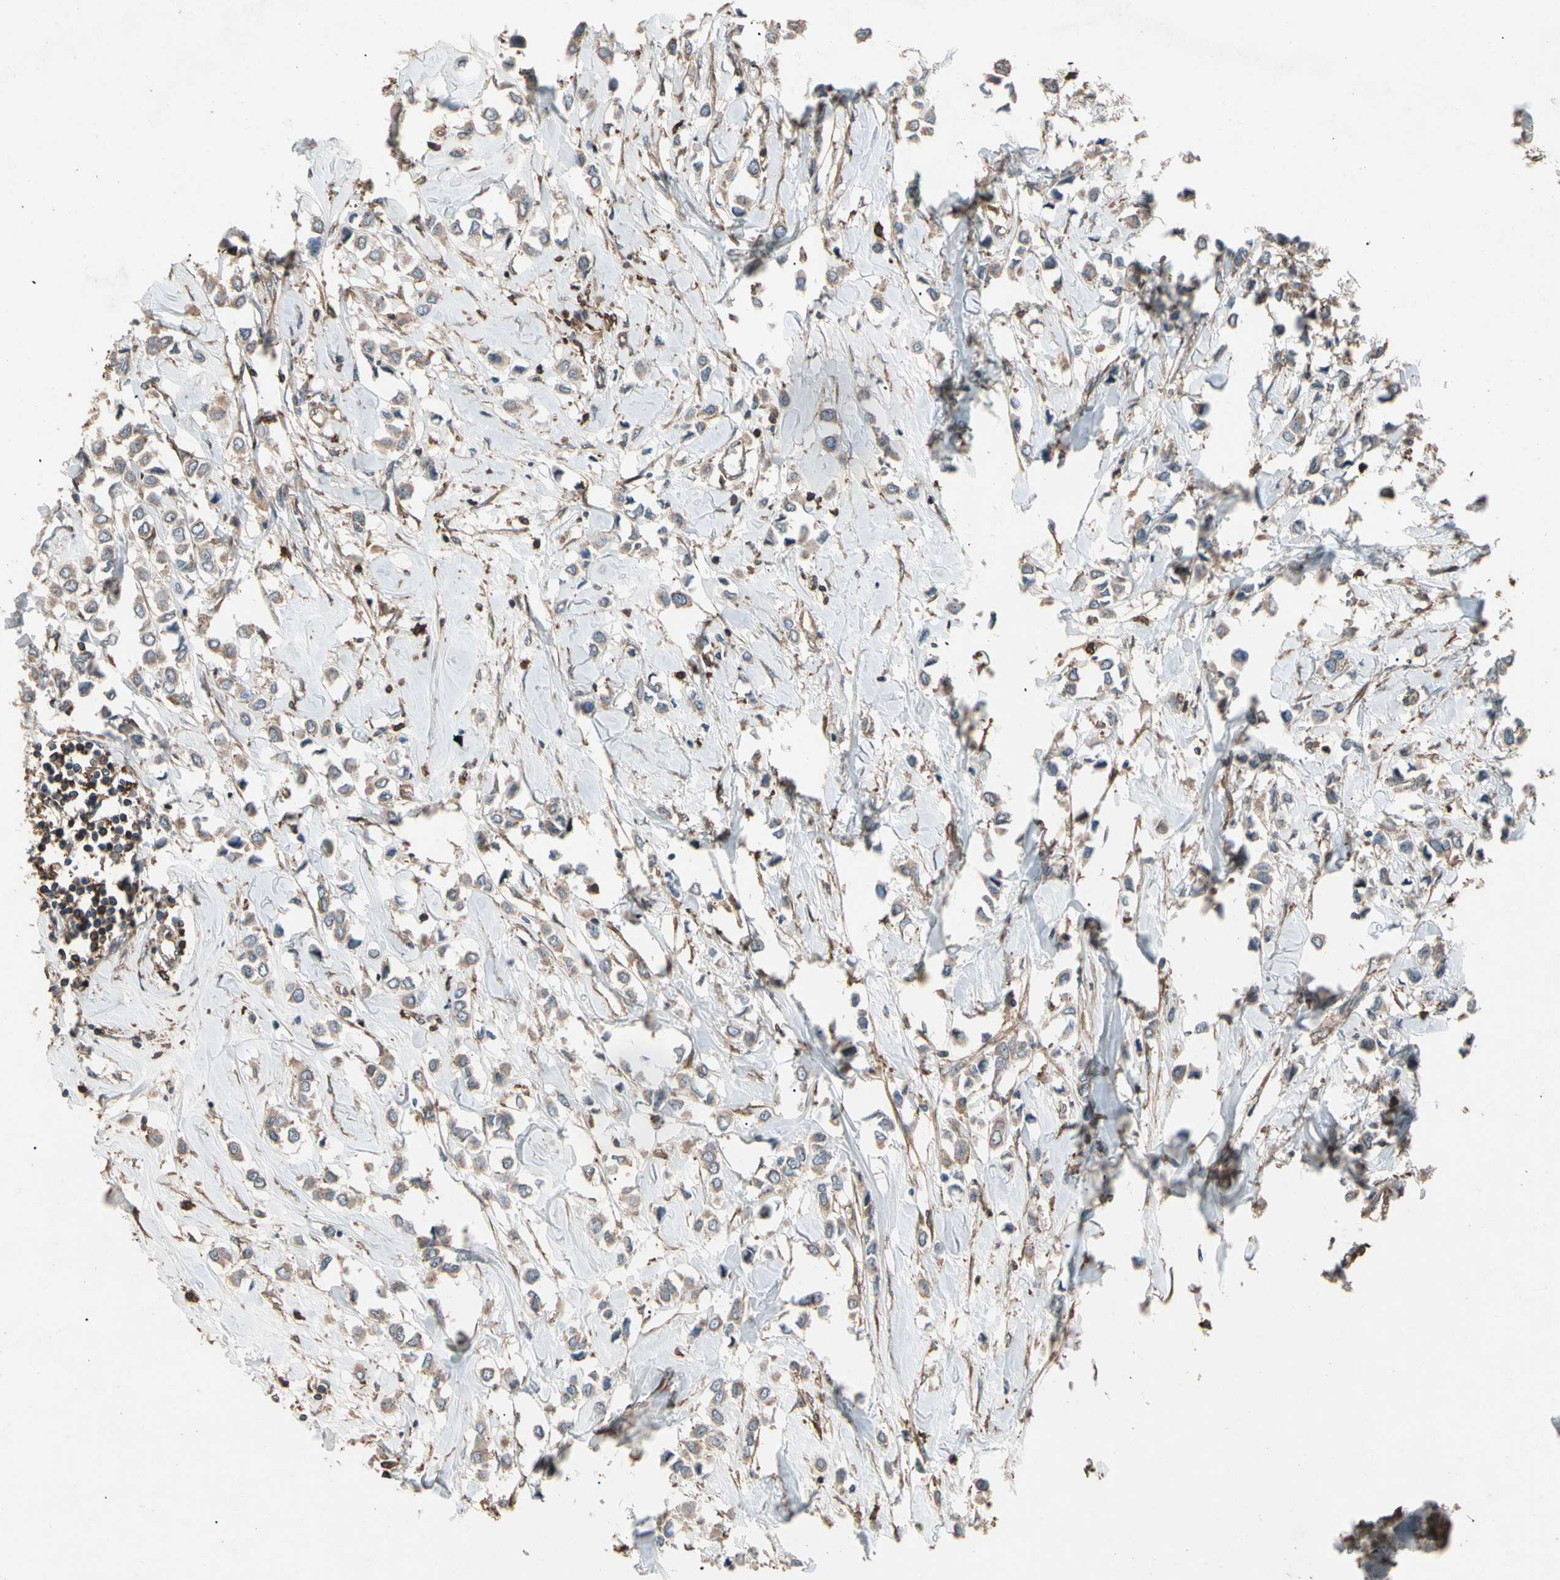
{"staining": {"intensity": "moderate", "quantity": ">75%", "location": "cytoplasmic/membranous"}, "tissue": "breast cancer", "cell_type": "Tumor cells", "image_type": "cancer", "snomed": [{"axis": "morphology", "description": "Lobular carcinoma"}, {"axis": "topography", "description": "Breast"}], "caption": "Lobular carcinoma (breast) stained with IHC reveals moderate cytoplasmic/membranous positivity in about >75% of tumor cells.", "gene": "AGBL2", "patient": {"sex": "female", "age": 51}}